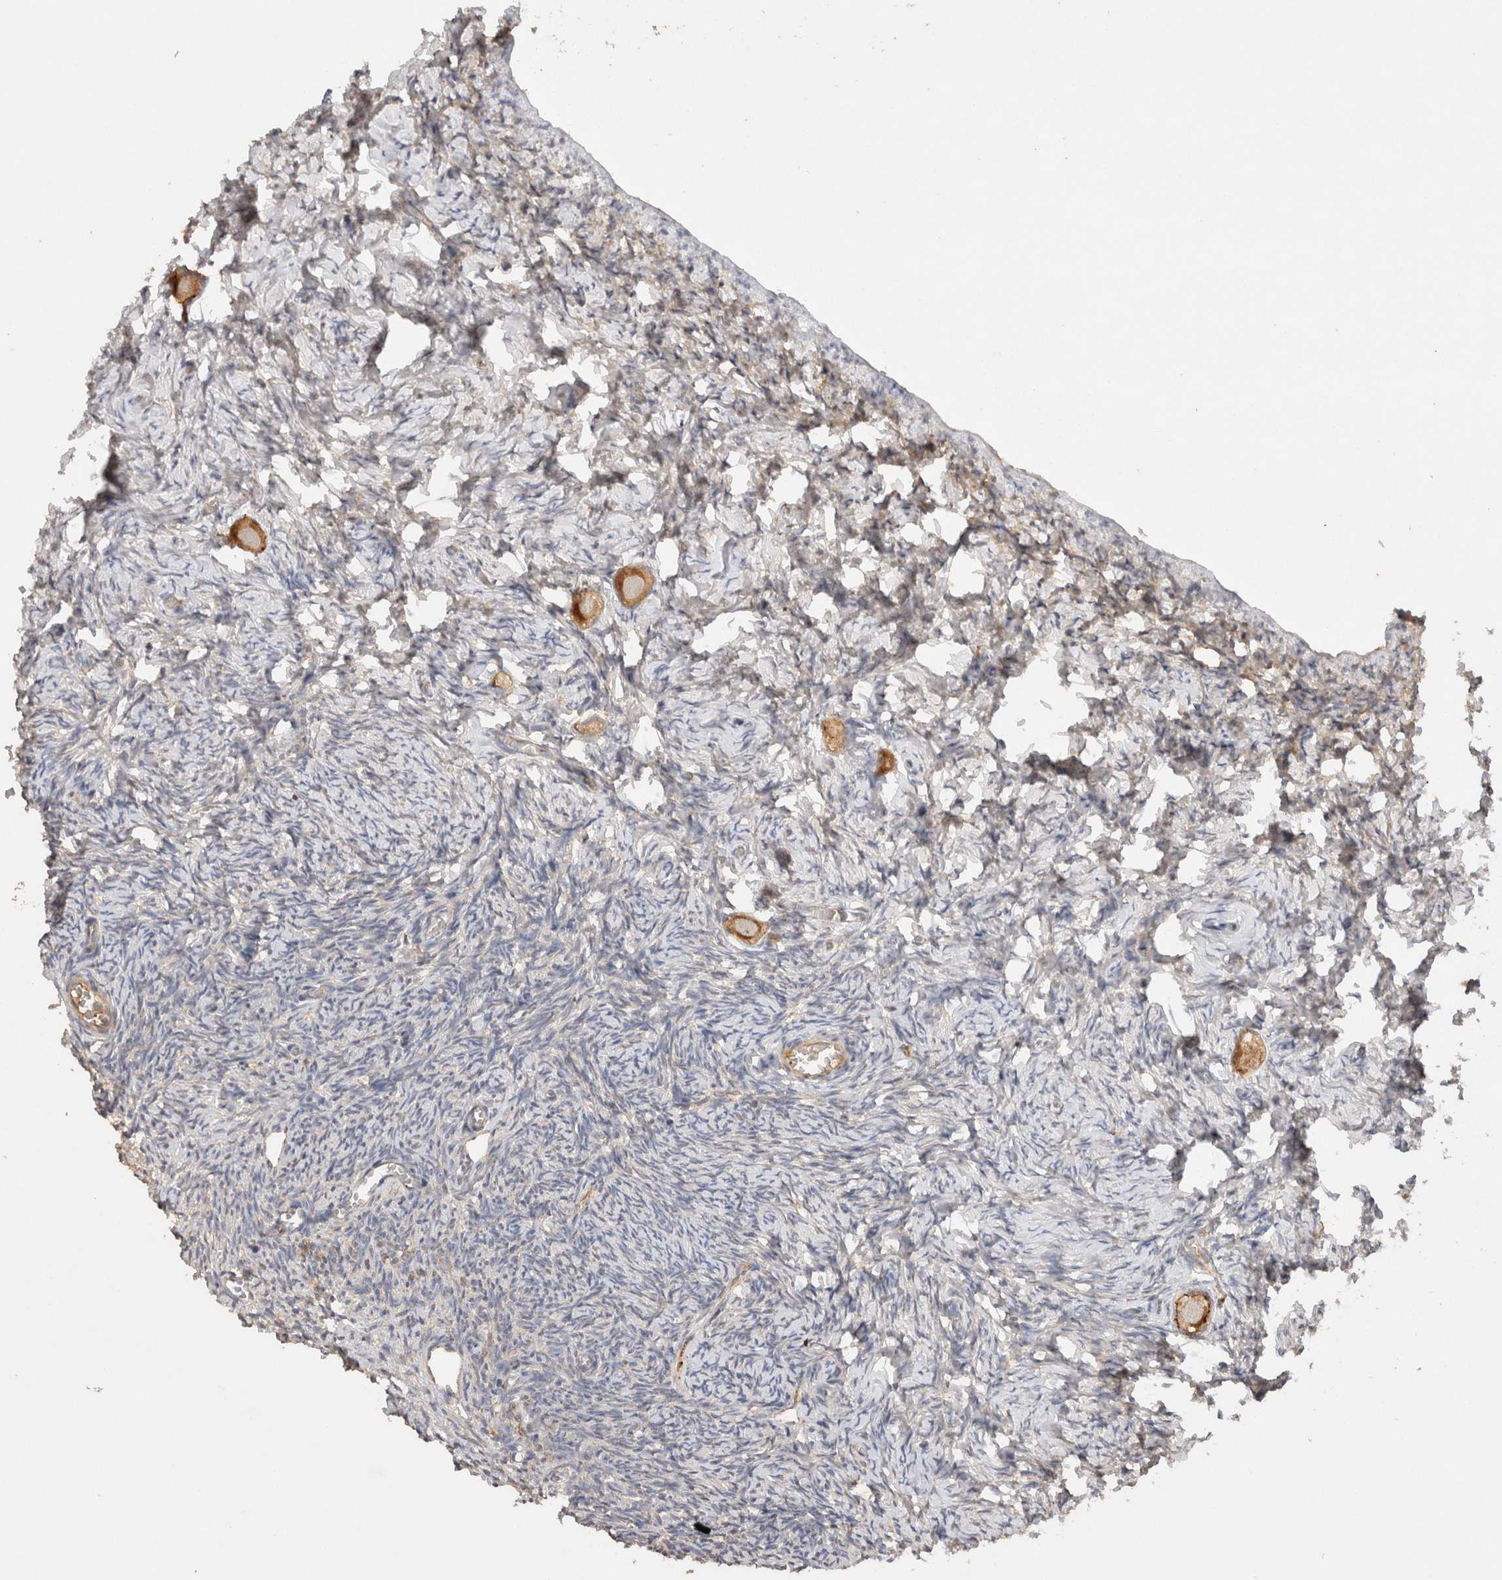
{"staining": {"intensity": "moderate", "quantity": ">75%", "location": "cytoplasmic/membranous"}, "tissue": "ovary", "cell_type": "Follicle cells", "image_type": "normal", "snomed": [{"axis": "morphology", "description": "Normal tissue, NOS"}, {"axis": "topography", "description": "Ovary"}], "caption": "High-magnification brightfield microscopy of unremarkable ovary stained with DAB (brown) and counterstained with hematoxylin (blue). follicle cells exhibit moderate cytoplasmic/membranous staining is seen in approximately>75% of cells.", "gene": "C8orf44", "patient": {"sex": "female", "age": 27}}